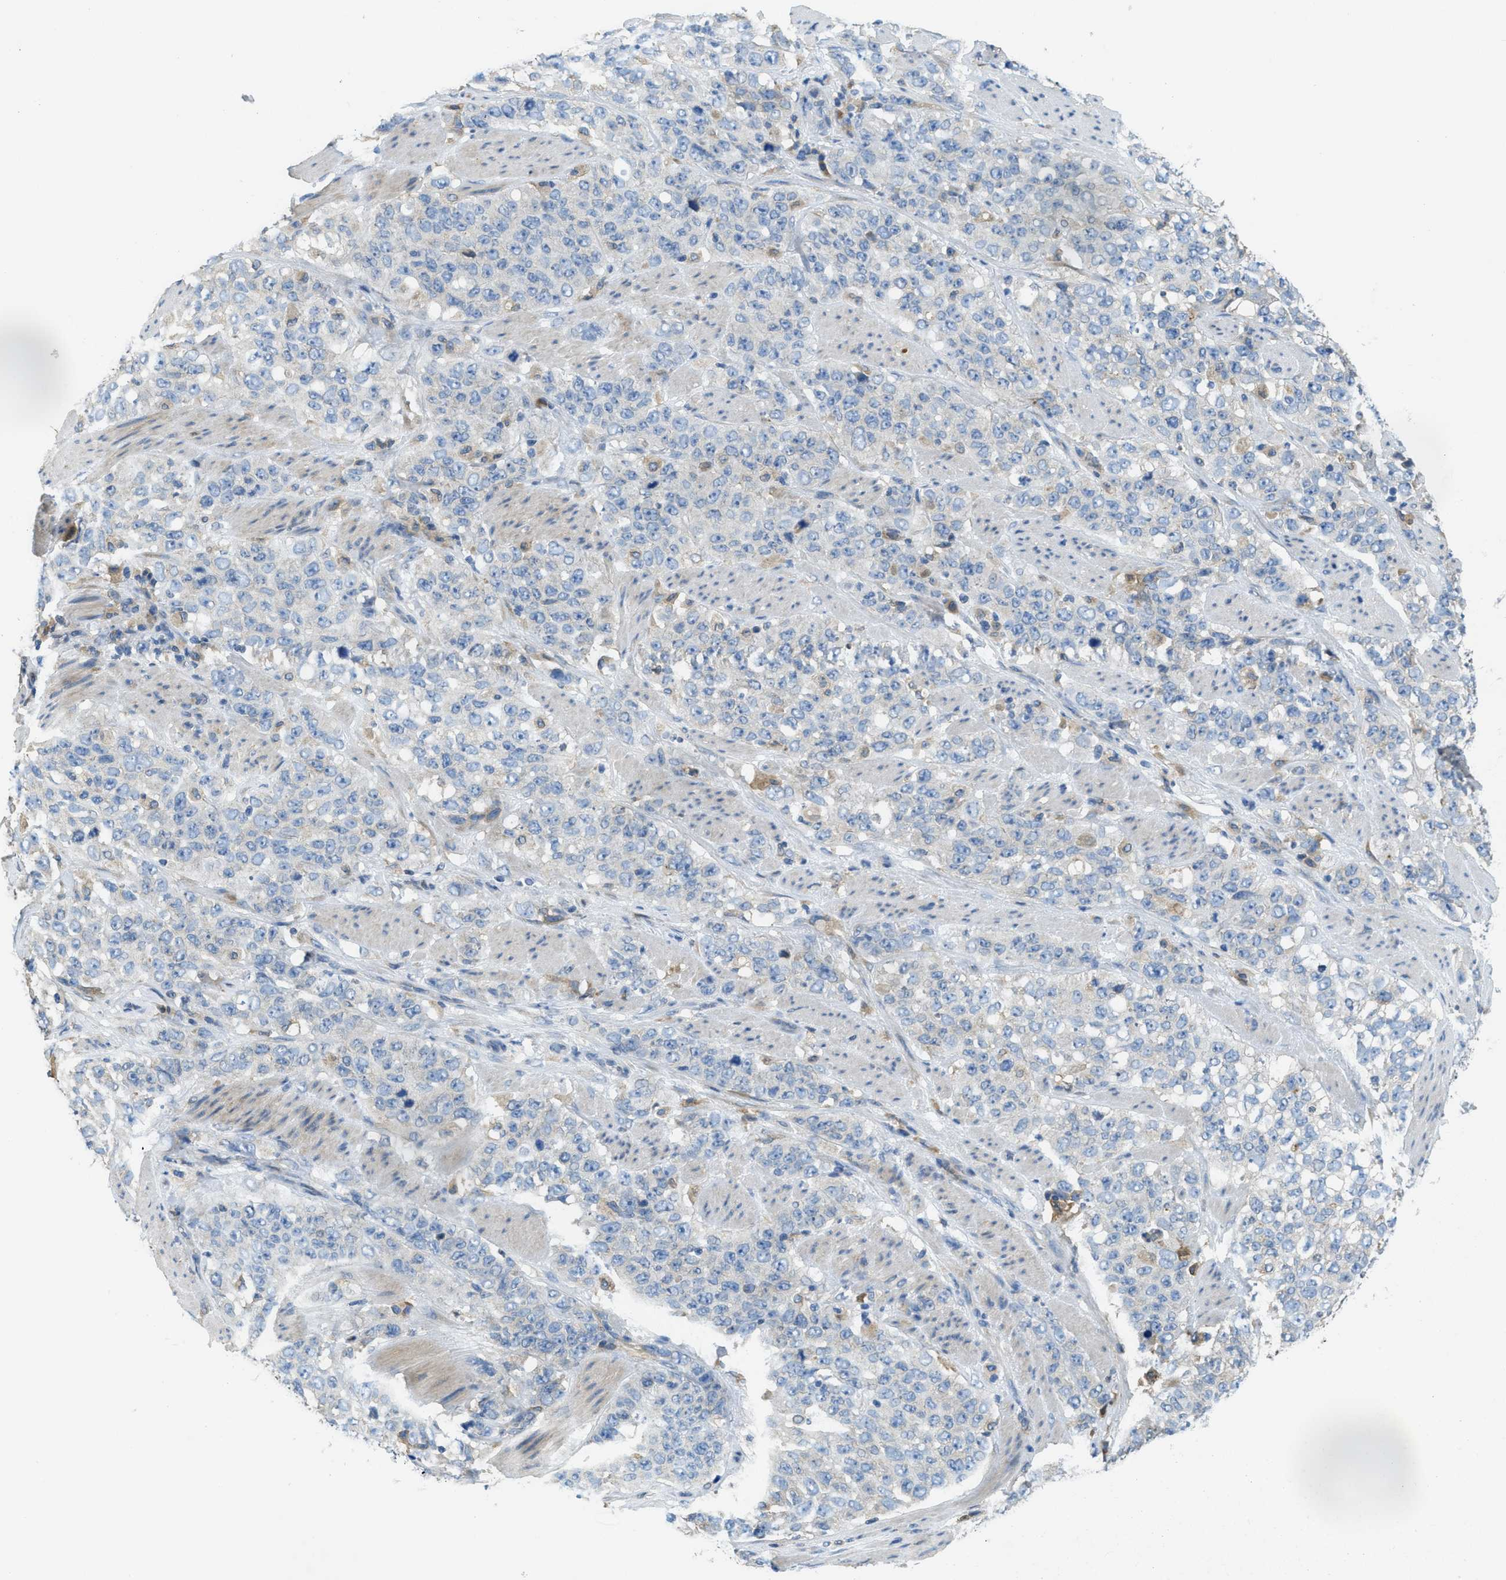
{"staining": {"intensity": "negative", "quantity": "none", "location": "none"}, "tissue": "stomach cancer", "cell_type": "Tumor cells", "image_type": "cancer", "snomed": [{"axis": "morphology", "description": "Adenocarcinoma, NOS"}, {"axis": "topography", "description": "Stomach"}], "caption": "An immunohistochemistry (IHC) photomicrograph of stomach cancer is shown. There is no staining in tumor cells of stomach cancer.", "gene": "MPDU1", "patient": {"sex": "male", "age": 48}}